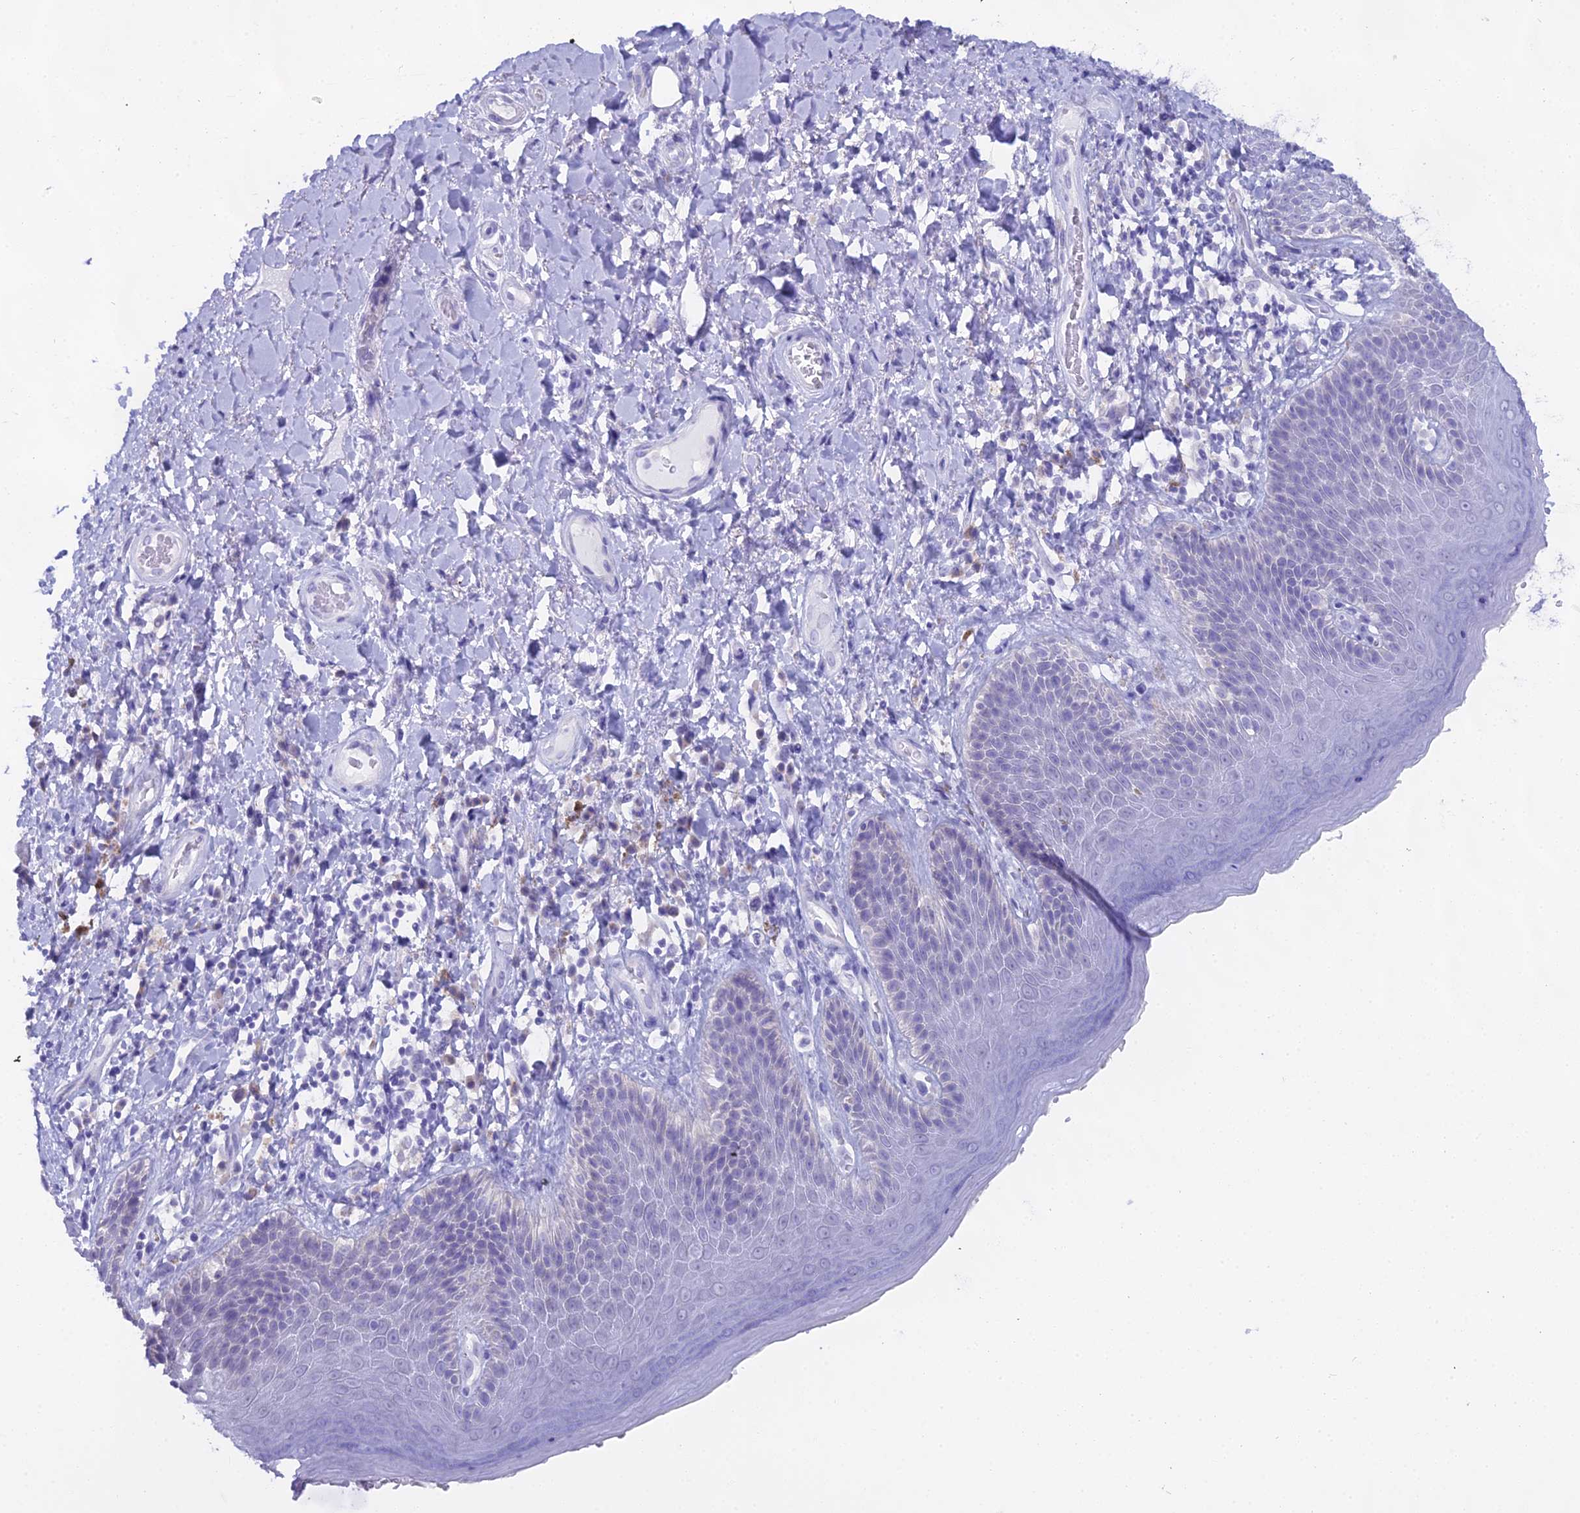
{"staining": {"intensity": "weak", "quantity": "<25%", "location": "cytoplasmic/membranous"}, "tissue": "skin", "cell_type": "Epidermal cells", "image_type": "normal", "snomed": [{"axis": "morphology", "description": "Normal tissue, NOS"}, {"axis": "topography", "description": "Anal"}], "caption": "IHC micrograph of normal skin: skin stained with DAB demonstrates no significant protein expression in epidermal cells.", "gene": "CGB1", "patient": {"sex": "female", "age": 89}}